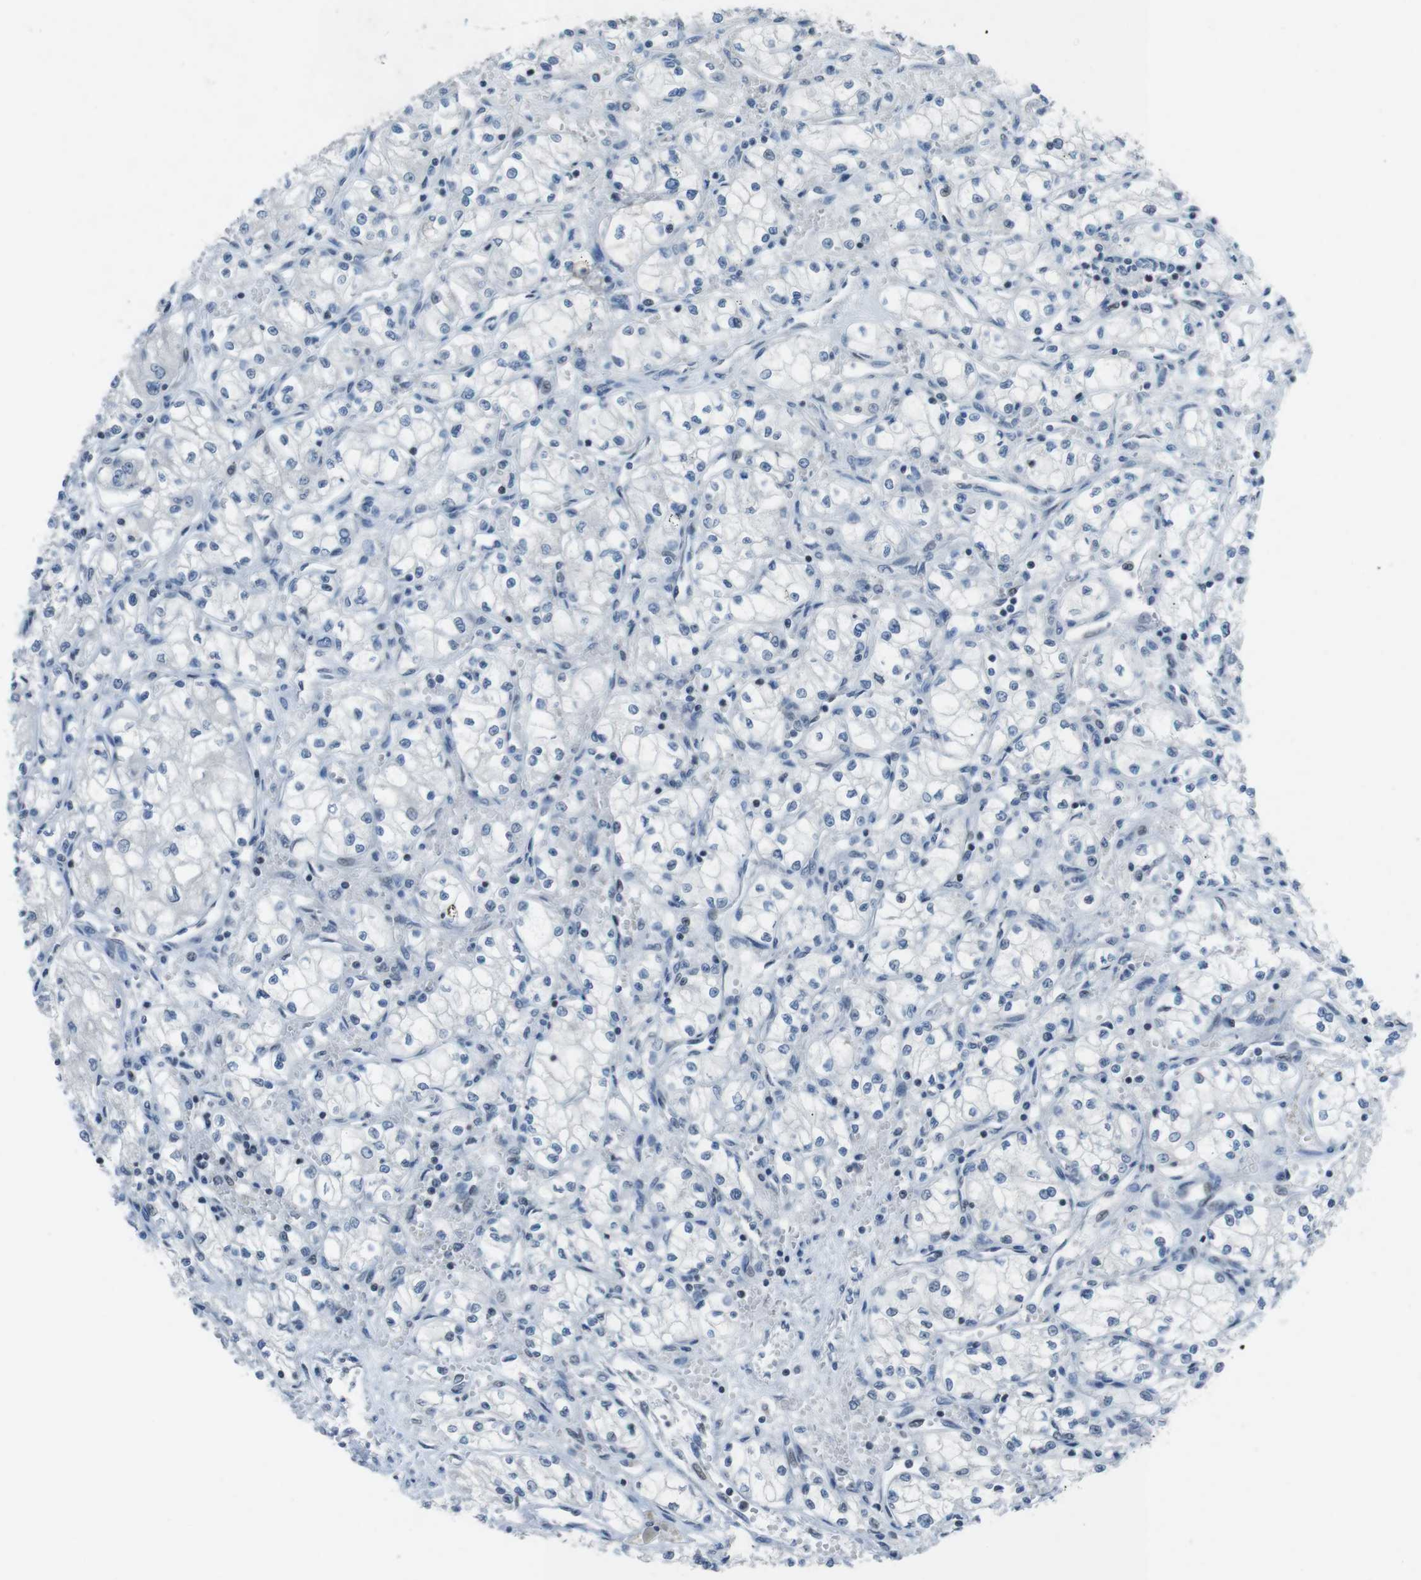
{"staining": {"intensity": "negative", "quantity": "none", "location": "none"}, "tissue": "renal cancer", "cell_type": "Tumor cells", "image_type": "cancer", "snomed": [{"axis": "morphology", "description": "Normal tissue, NOS"}, {"axis": "morphology", "description": "Adenocarcinoma, NOS"}, {"axis": "topography", "description": "Kidney"}], "caption": "Immunohistochemical staining of human renal adenocarcinoma reveals no significant staining in tumor cells.", "gene": "MAD1L1", "patient": {"sex": "male", "age": 59}}